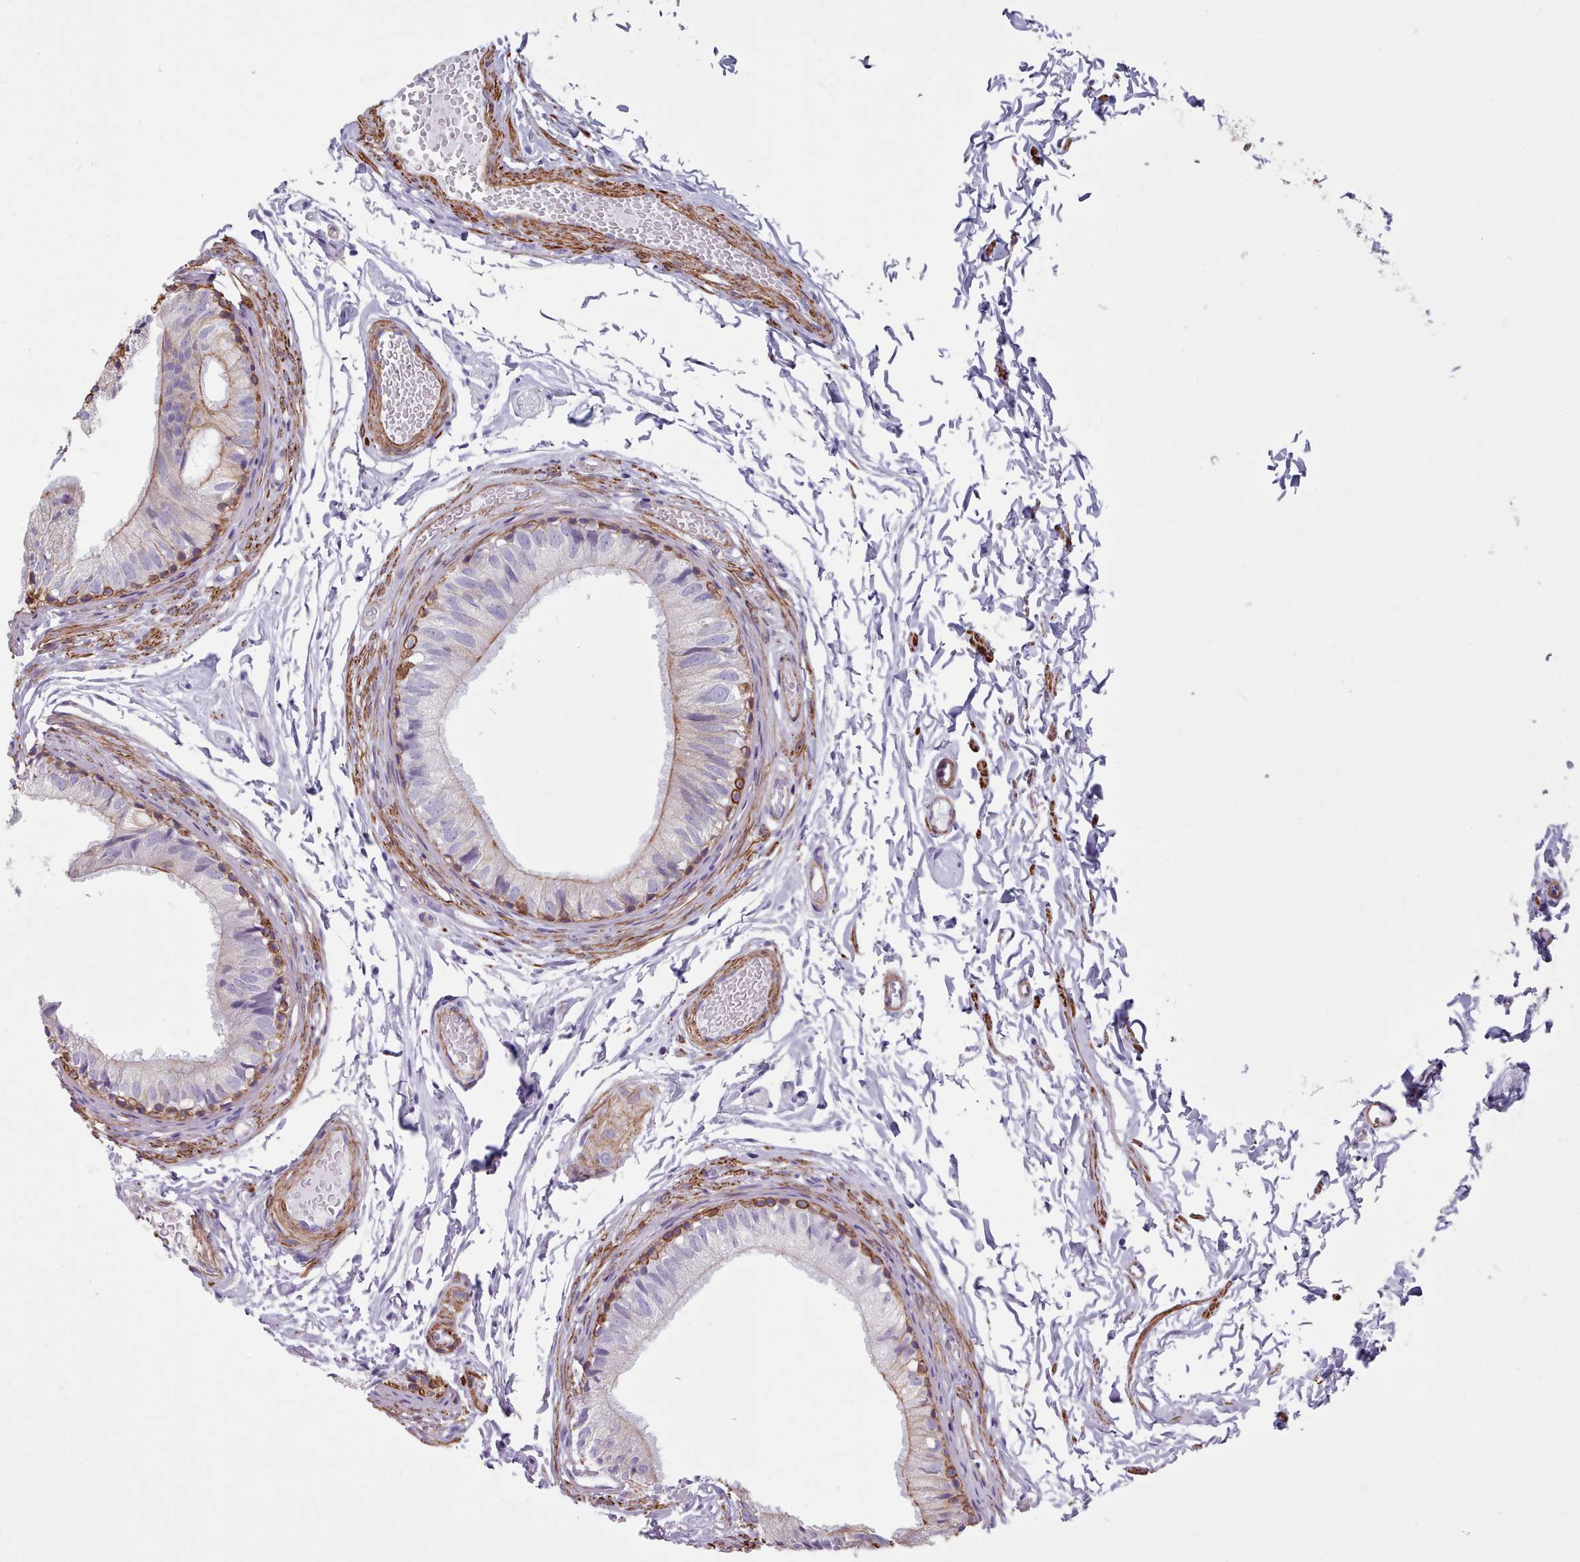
{"staining": {"intensity": "strong", "quantity": "<25%", "location": "cytoplasmic/membranous"}, "tissue": "epididymis", "cell_type": "Glandular cells", "image_type": "normal", "snomed": [{"axis": "morphology", "description": "Normal tissue, NOS"}, {"axis": "topography", "description": "Epididymis"}], "caption": "The immunohistochemical stain highlights strong cytoplasmic/membranous positivity in glandular cells of unremarkable epididymis.", "gene": "FPGS", "patient": {"sex": "male", "age": 37}}